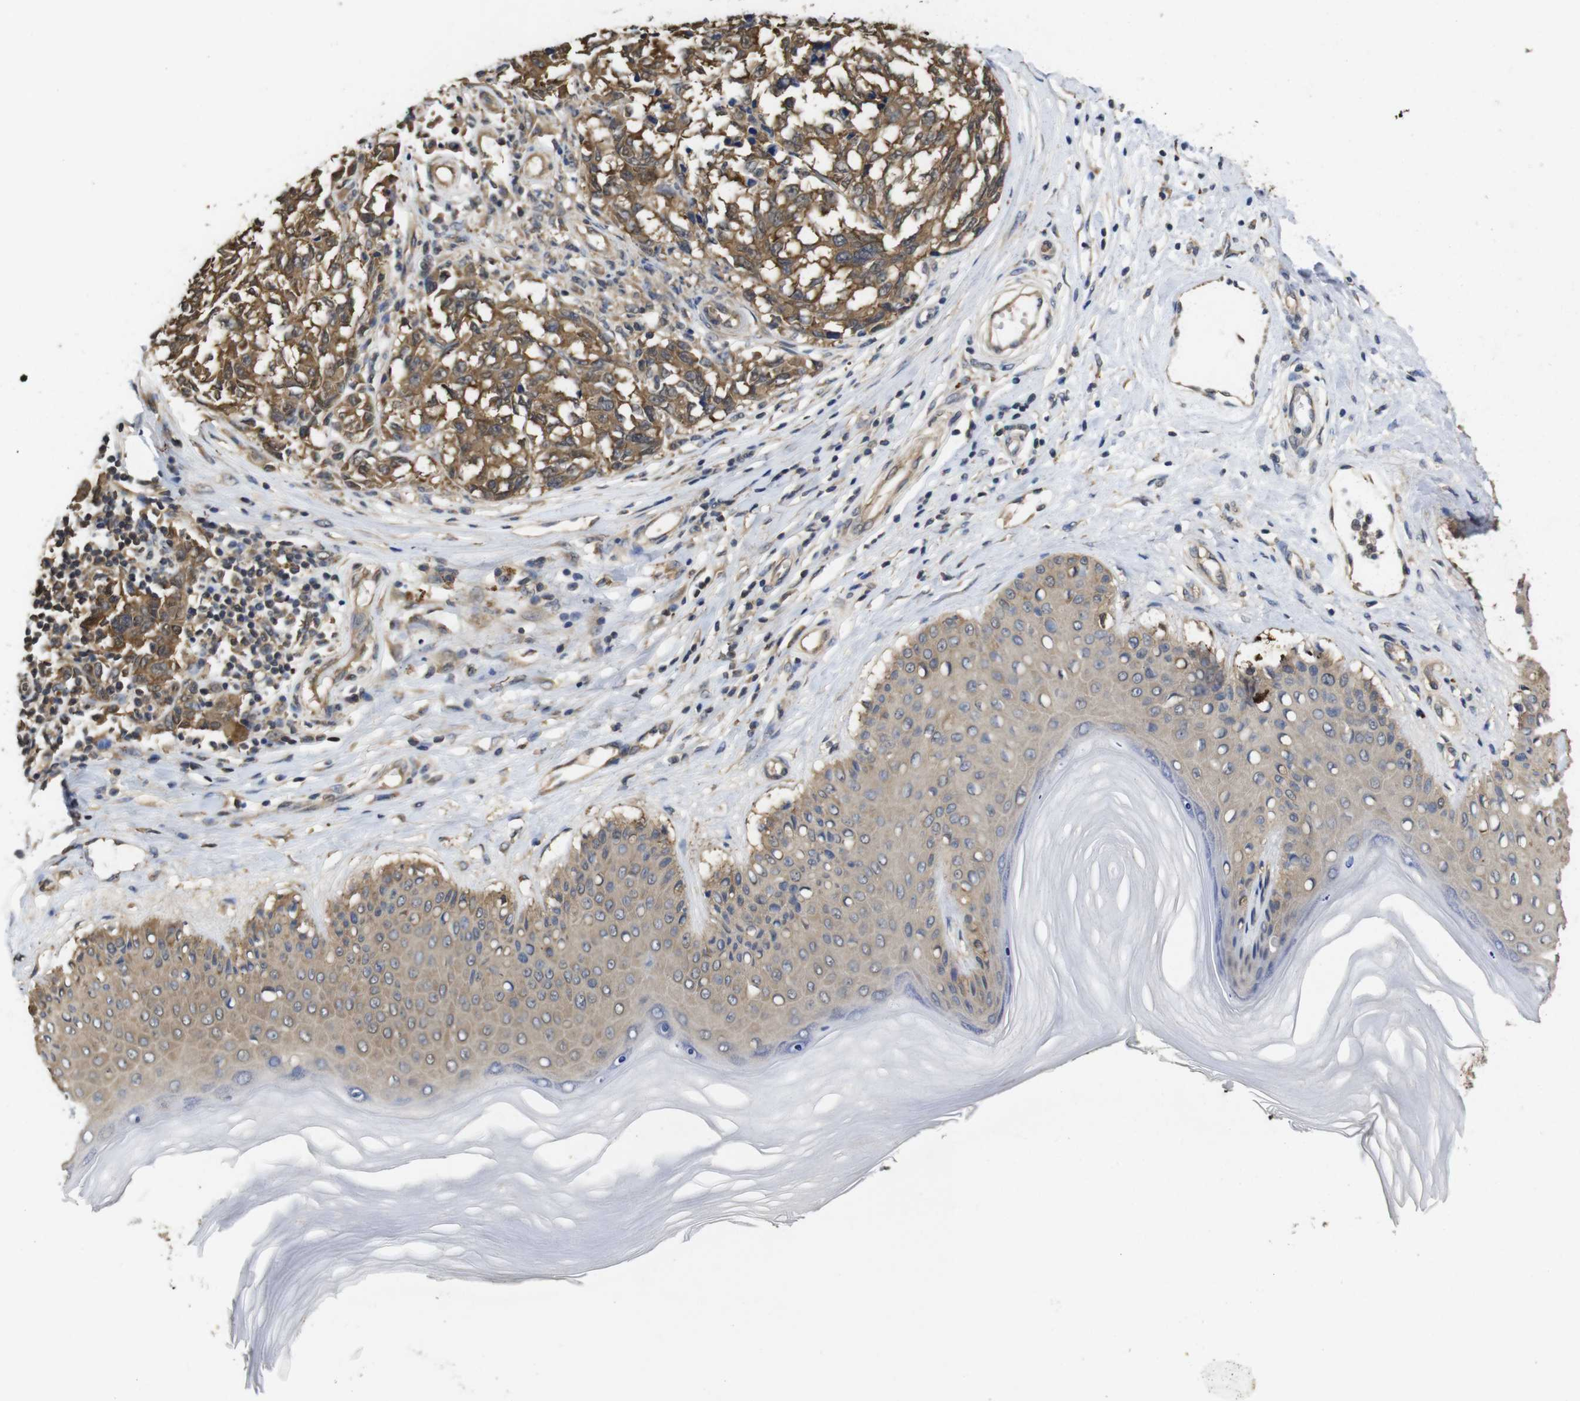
{"staining": {"intensity": "strong", "quantity": ">75%", "location": "cytoplasmic/membranous,nuclear"}, "tissue": "melanoma", "cell_type": "Tumor cells", "image_type": "cancer", "snomed": [{"axis": "morphology", "description": "Malignant melanoma, NOS"}, {"axis": "topography", "description": "Skin"}], "caption": "A photomicrograph of human malignant melanoma stained for a protein reveals strong cytoplasmic/membranous and nuclear brown staining in tumor cells.", "gene": "SUMO3", "patient": {"sex": "female", "age": 64}}